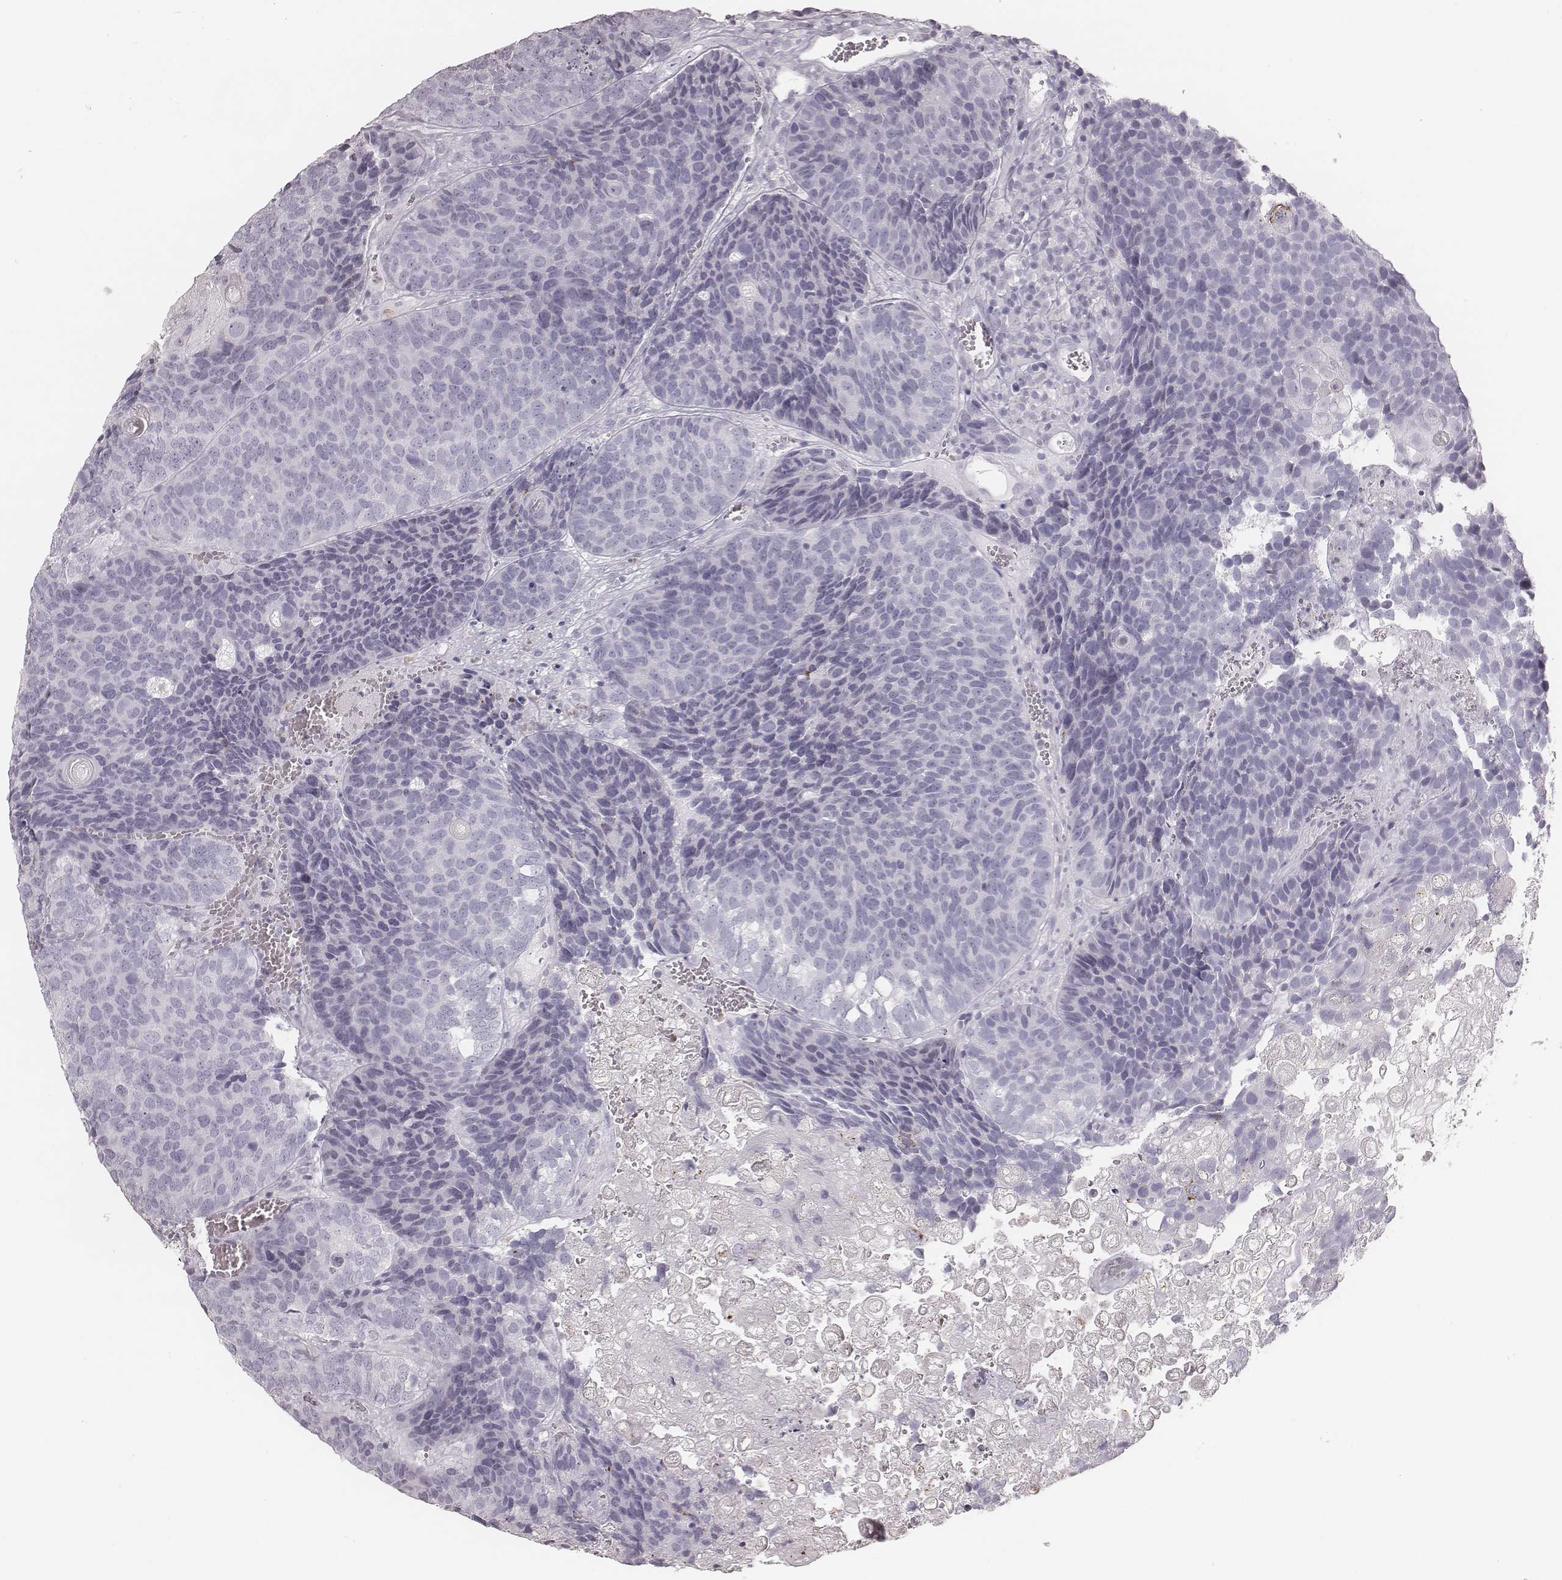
{"staining": {"intensity": "negative", "quantity": "none", "location": "none"}, "tissue": "urothelial cancer", "cell_type": "Tumor cells", "image_type": "cancer", "snomed": [{"axis": "morphology", "description": "Urothelial carcinoma, Low grade"}, {"axis": "topography", "description": "Urinary bladder"}], "caption": "A photomicrograph of human urothelial cancer is negative for staining in tumor cells.", "gene": "ZNF365", "patient": {"sex": "female", "age": 62}}